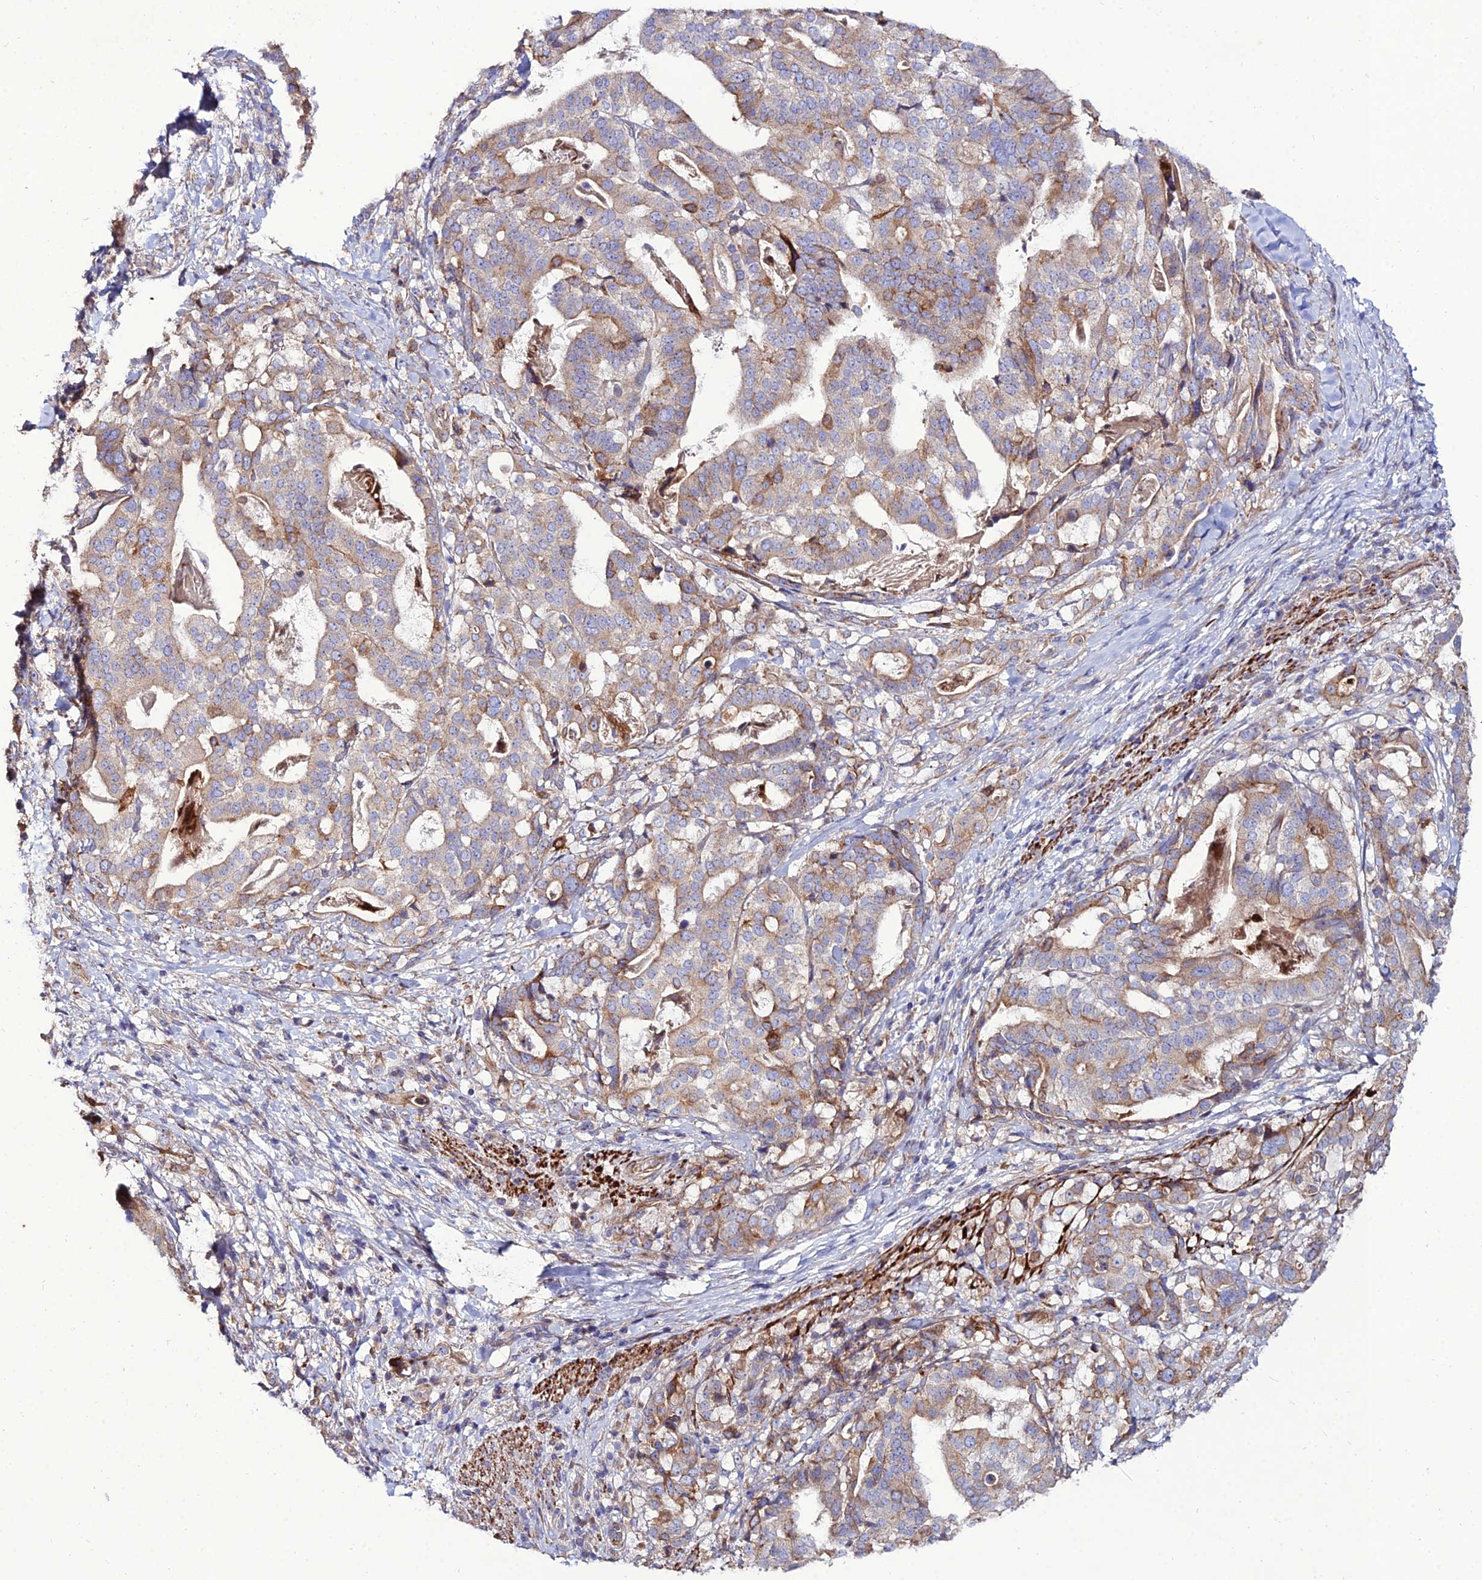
{"staining": {"intensity": "moderate", "quantity": "<25%", "location": "cytoplasmic/membranous"}, "tissue": "stomach cancer", "cell_type": "Tumor cells", "image_type": "cancer", "snomed": [{"axis": "morphology", "description": "Adenocarcinoma, NOS"}, {"axis": "topography", "description": "Stomach"}], "caption": "A brown stain shows moderate cytoplasmic/membranous positivity of a protein in human stomach adenocarcinoma tumor cells.", "gene": "ARL6IP1", "patient": {"sex": "male", "age": 48}}